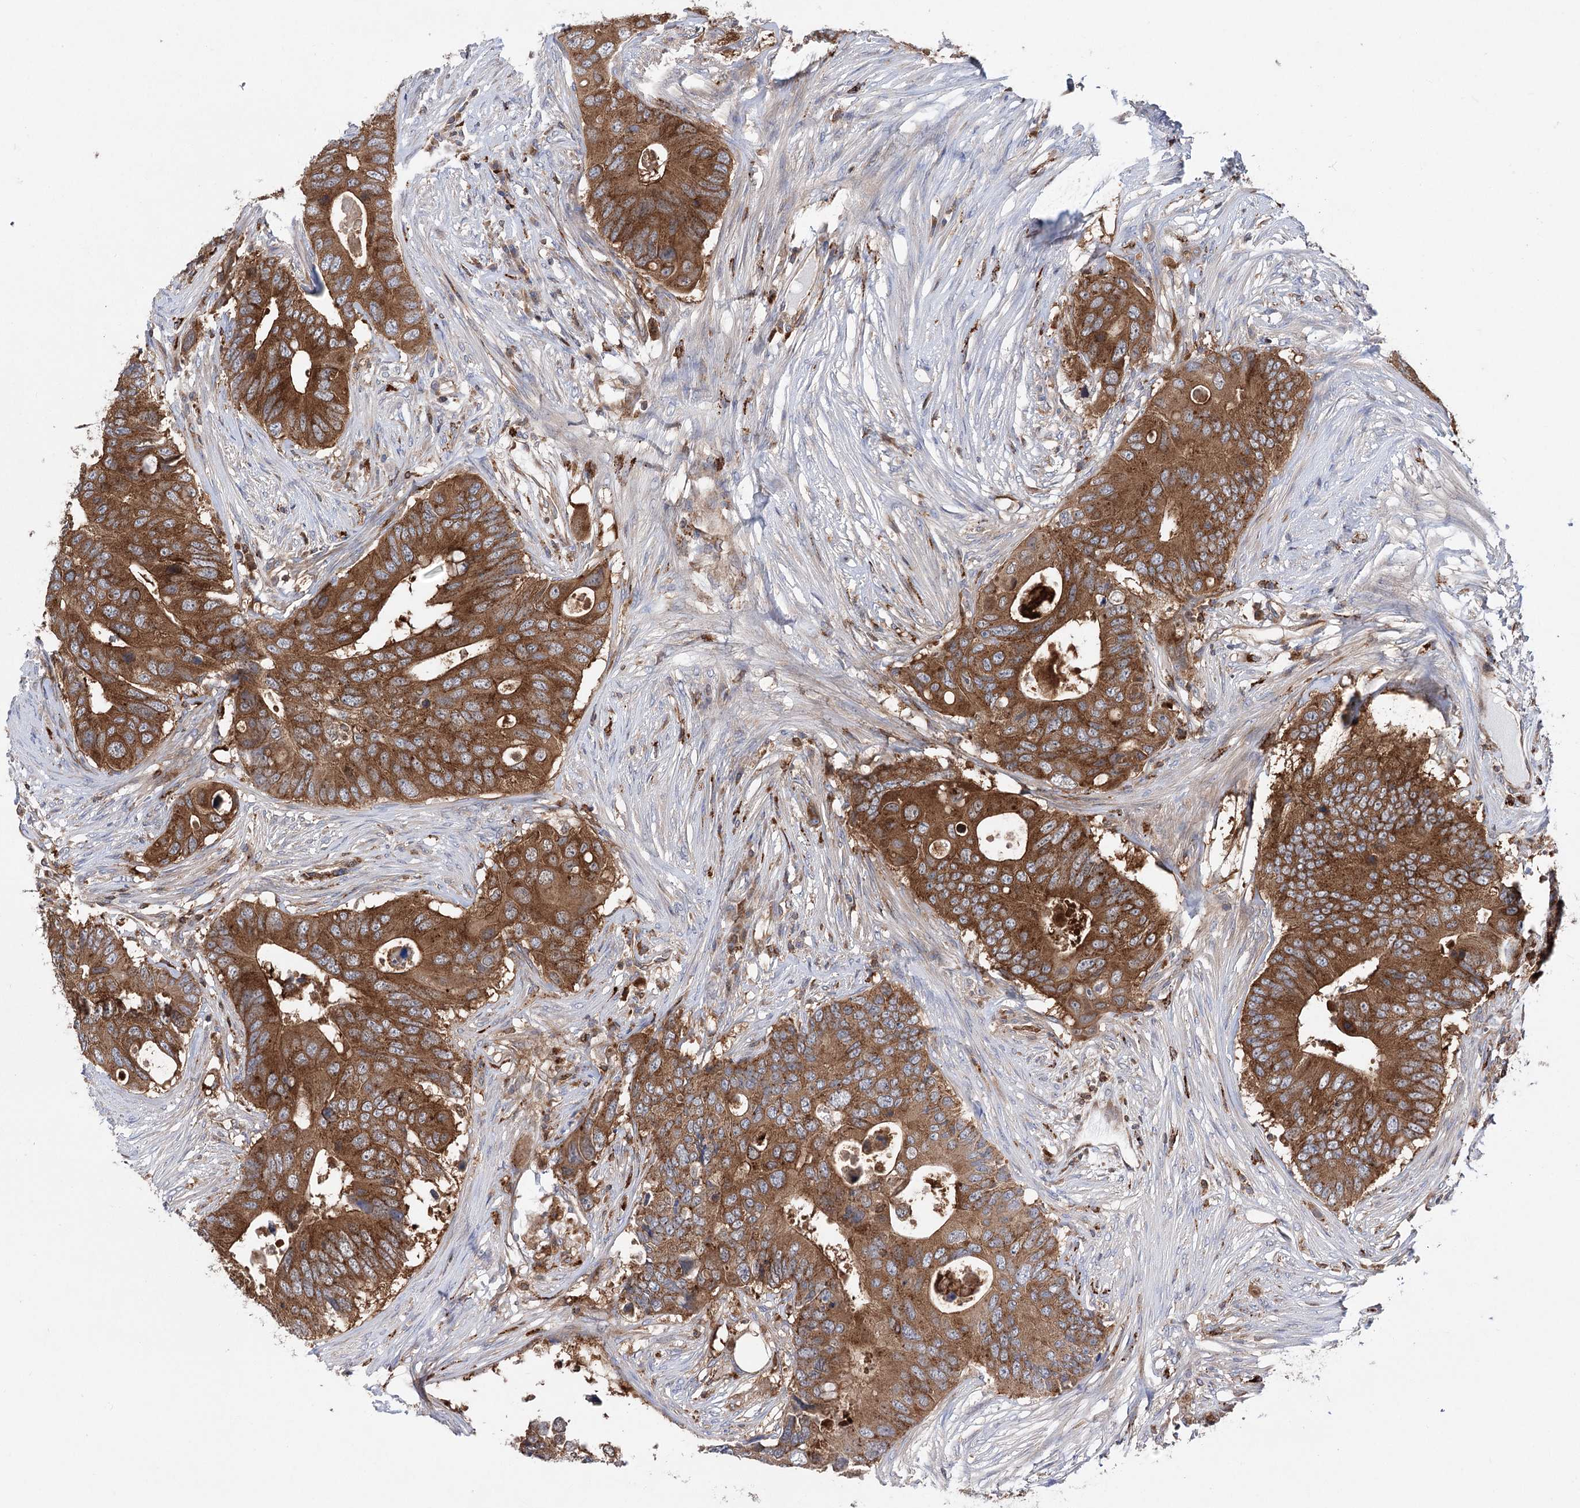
{"staining": {"intensity": "moderate", "quantity": ">75%", "location": "cytoplasmic/membranous"}, "tissue": "colorectal cancer", "cell_type": "Tumor cells", "image_type": "cancer", "snomed": [{"axis": "morphology", "description": "Adenocarcinoma, NOS"}, {"axis": "topography", "description": "Colon"}], "caption": "Human colorectal cancer (adenocarcinoma) stained with a protein marker reveals moderate staining in tumor cells.", "gene": "VPS37B", "patient": {"sex": "male", "age": 71}}